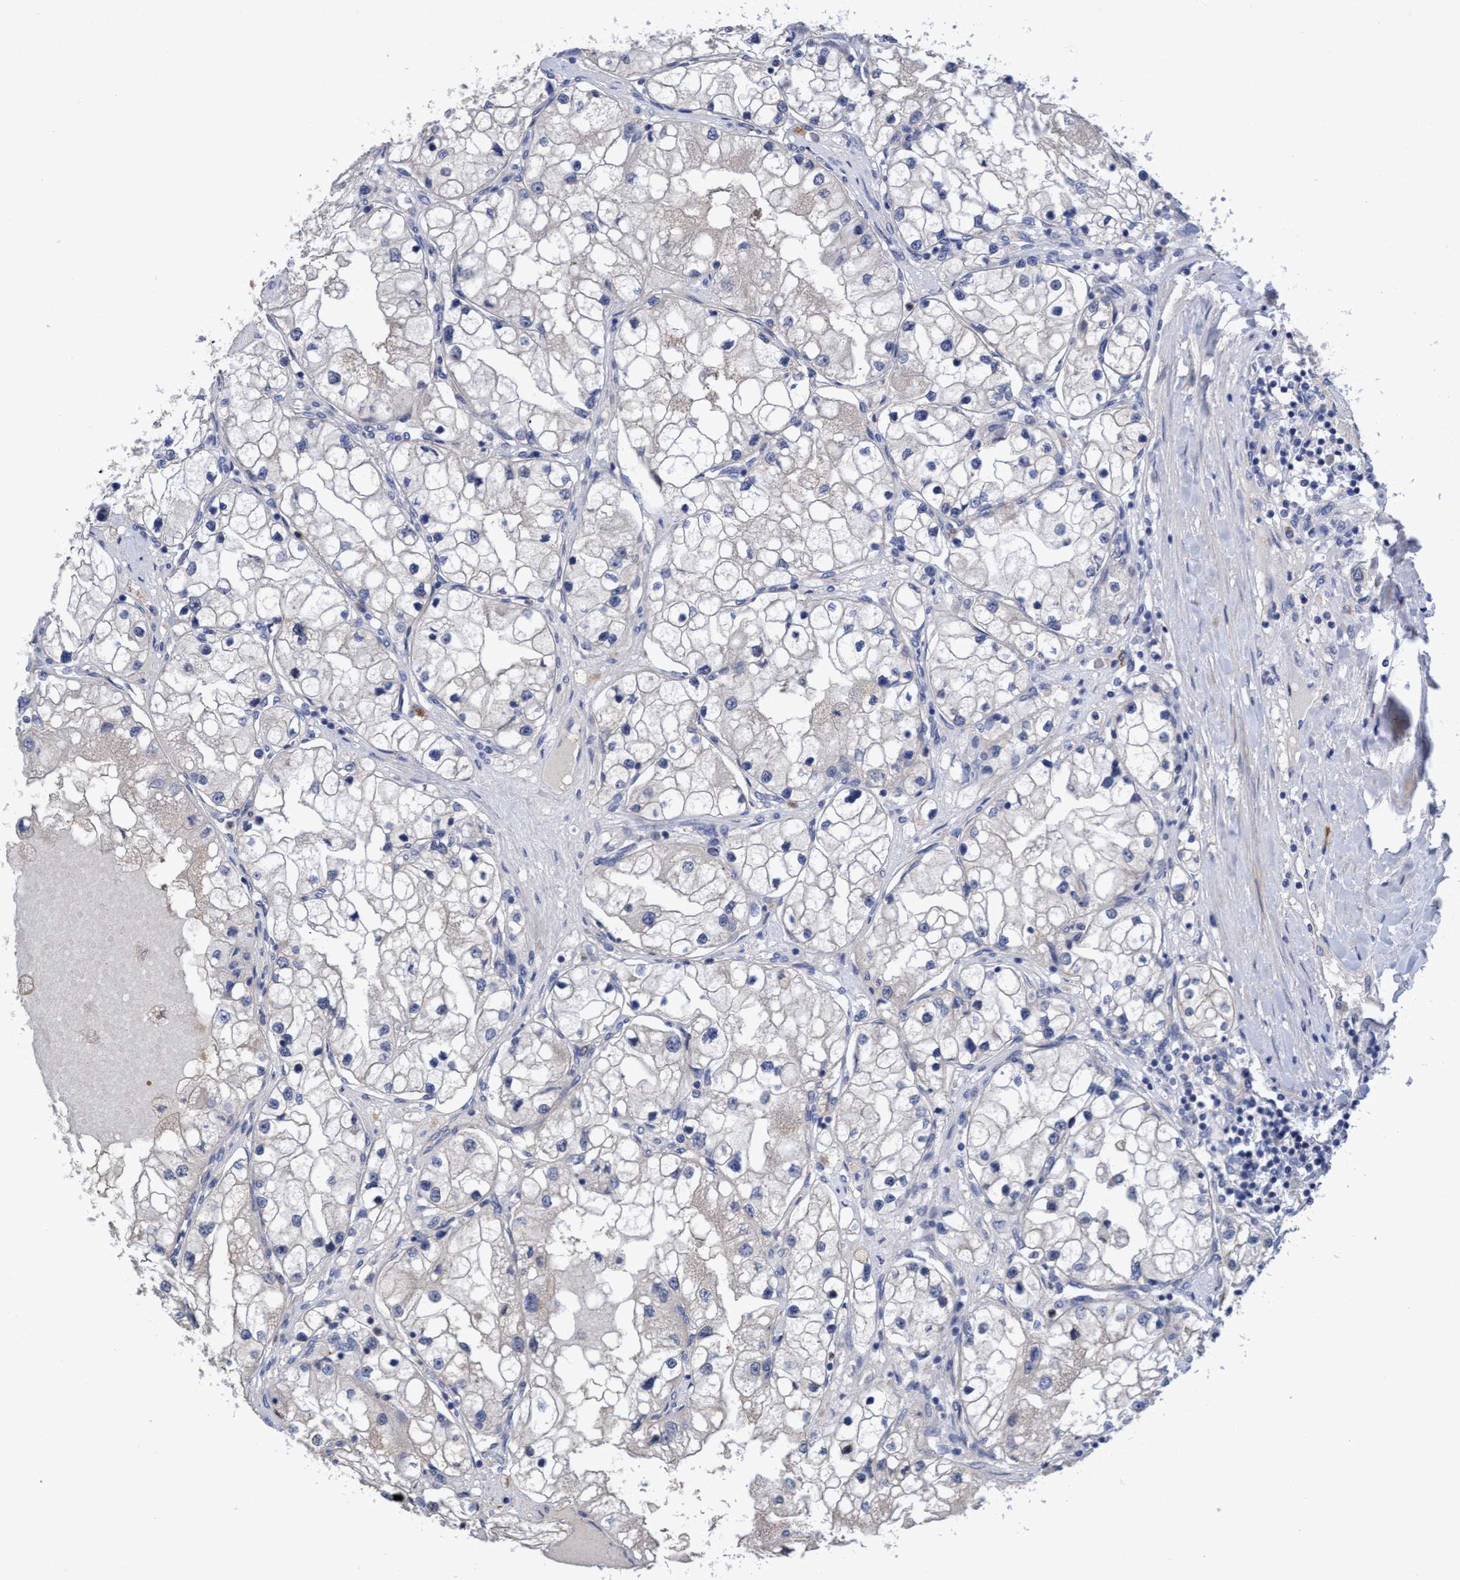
{"staining": {"intensity": "negative", "quantity": "none", "location": "none"}, "tissue": "renal cancer", "cell_type": "Tumor cells", "image_type": "cancer", "snomed": [{"axis": "morphology", "description": "Adenocarcinoma, NOS"}, {"axis": "topography", "description": "Kidney"}], "caption": "Renal cancer (adenocarcinoma) was stained to show a protein in brown. There is no significant positivity in tumor cells. The staining is performed using DAB (3,3'-diaminobenzidine) brown chromogen with nuclei counter-stained in using hematoxylin.", "gene": "SEMA4D", "patient": {"sex": "male", "age": 68}}